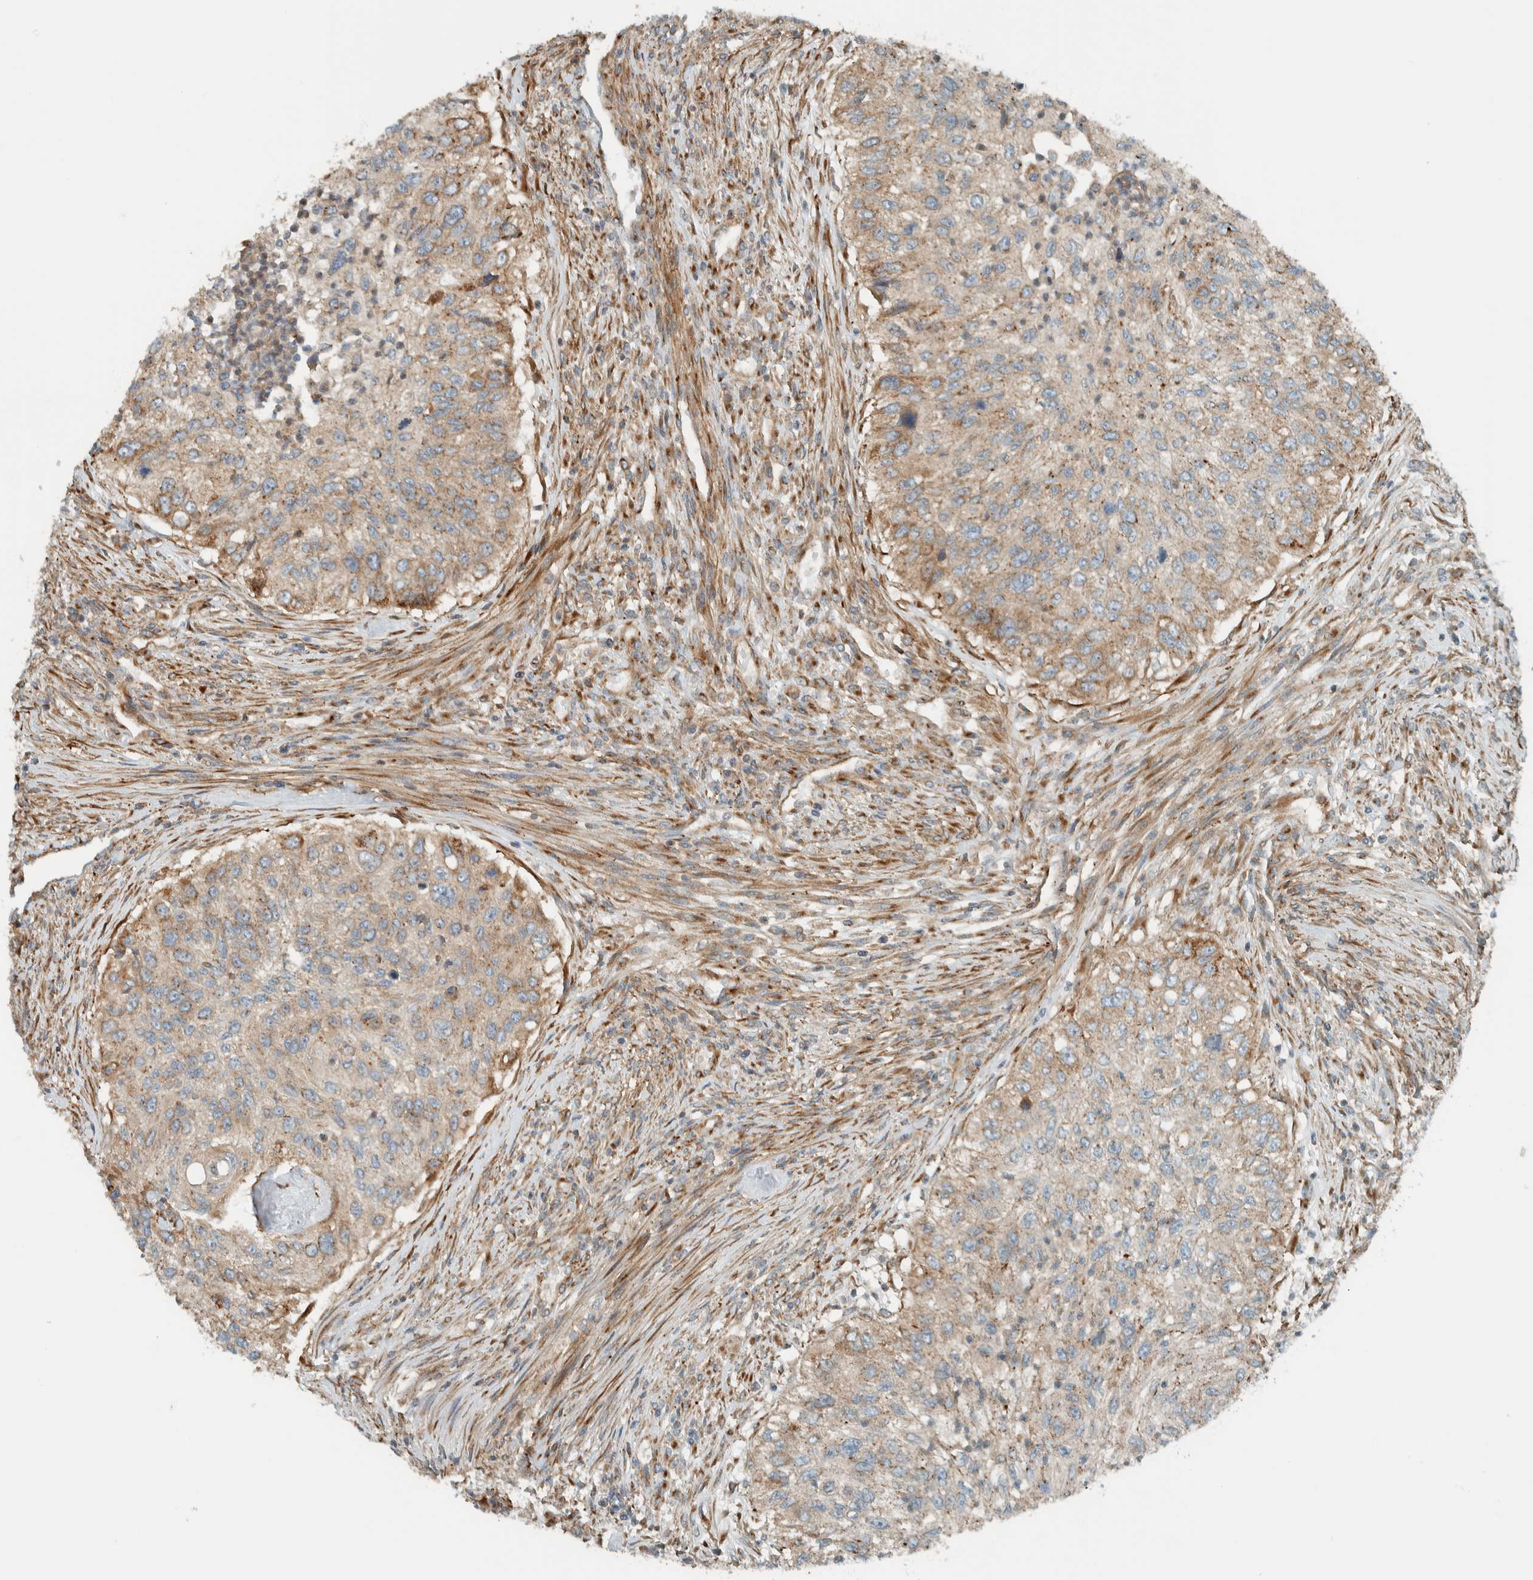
{"staining": {"intensity": "moderate", "quantity": "25%-75%", "location": "cytoplasmic/membranous"}, "tissue": "urothelial cancer", "cell_type": "Tumor cells", "image_type": "cancer", "snomed": [{"axis": "morphology", "description": "Urothelial carcinoma, High grade"}, {"axis": "topography", "description": "Urinary bladder"}], "caption": "Brown immunohistochemical staining in human urothelial cancer displays moderate cytoplasmic/membranous staining in about 25%-75% of tumor cells.", "gene": "EXOC7", "patient": {"sex": "female", "age": 60}}